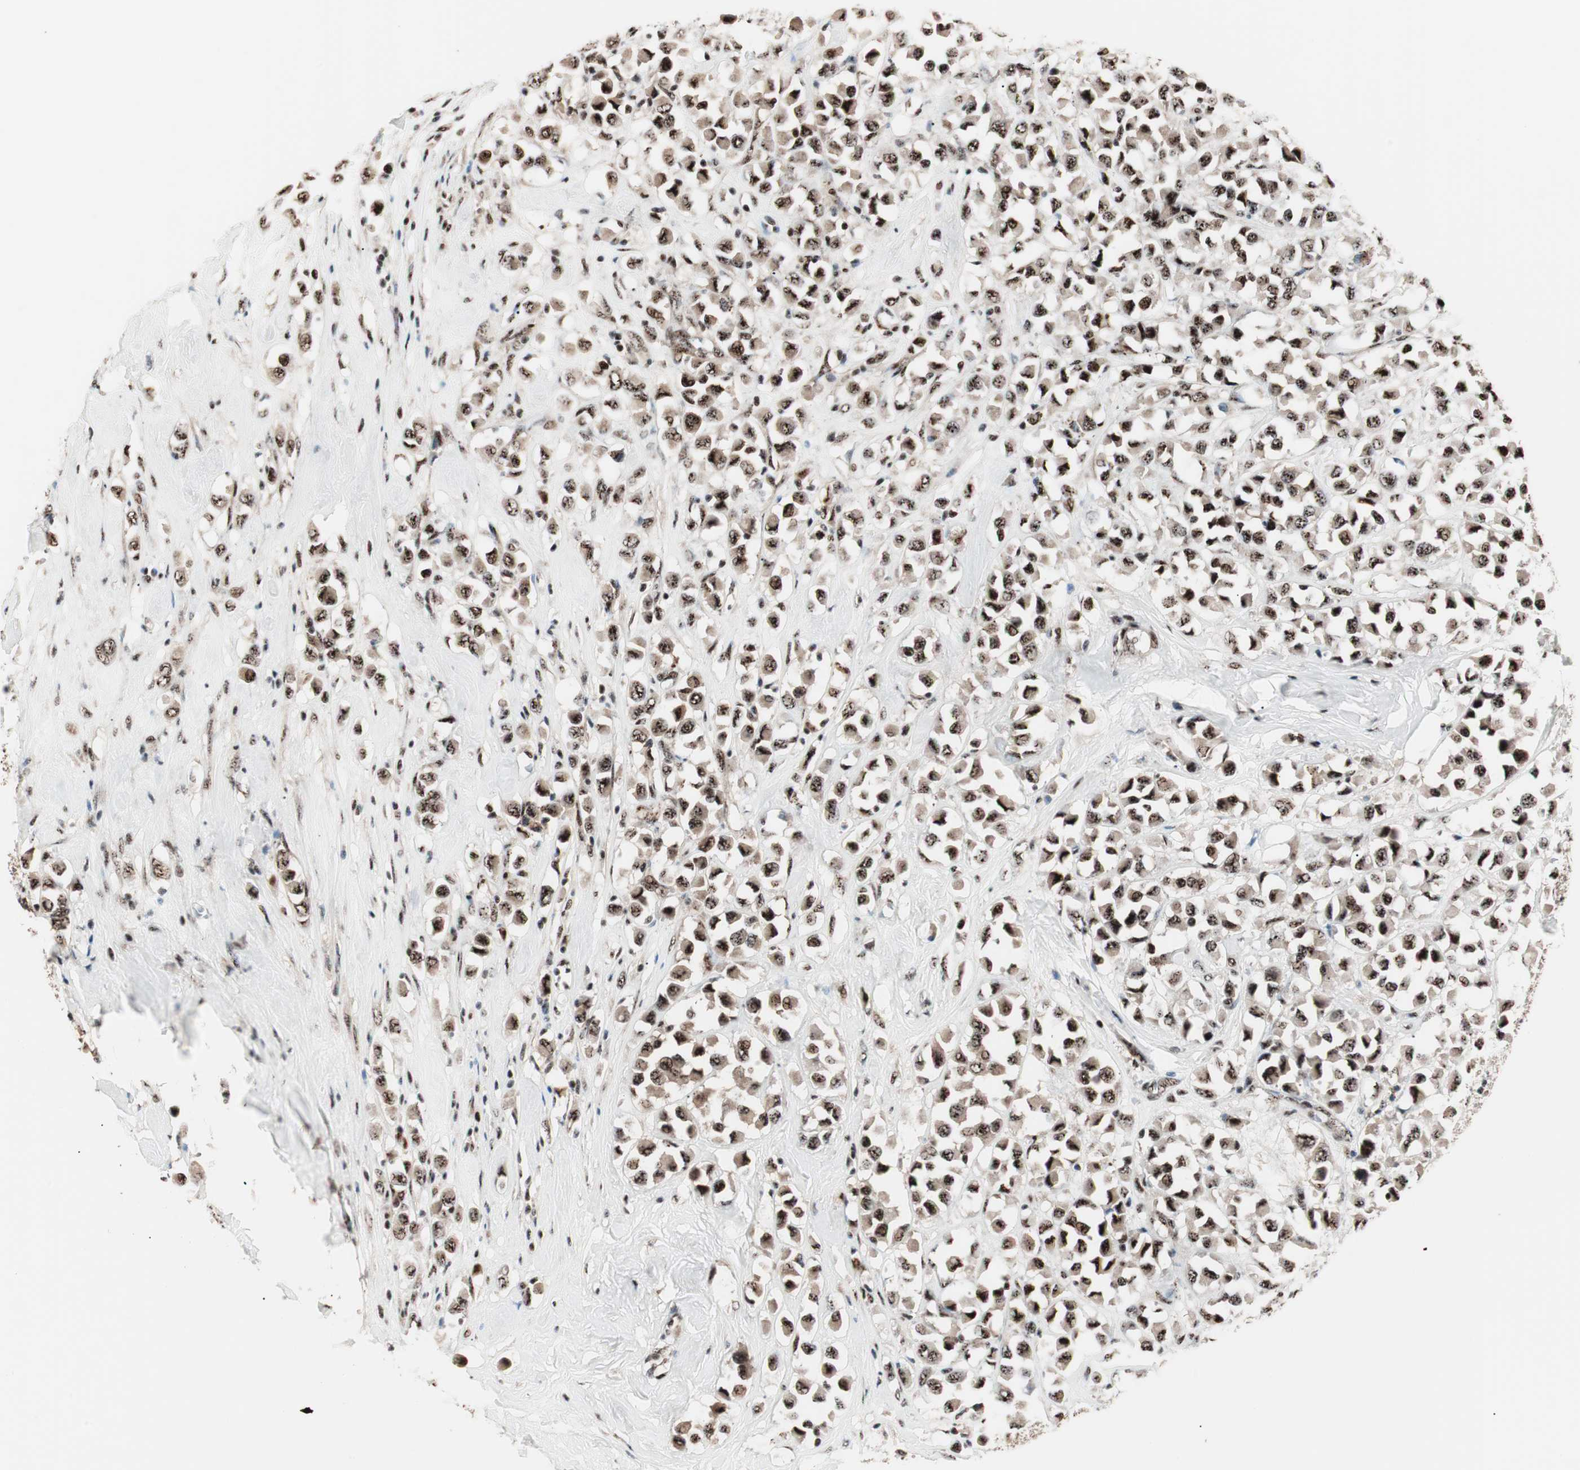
{"staining": {"intensity": "strong", "quantity": ">75%", "location": "nuclear"}, "tissue": "breast cancer", "cell_type": "Tumor cells", "image_type": "cancer", "snomed": [{"axis": "morphology", "description": "Duct carcinoma"}, {"axis": "topography", "description": "Breast"}], "caption": "This histopathology image displays IHC staining of human breast cancer (infiltrating ductal carcinoma), with high strong nuclear positivity in about >75% of tumor cells.", "gene": "NR5A2", "patient": {"sex": "female", "age": 61}}